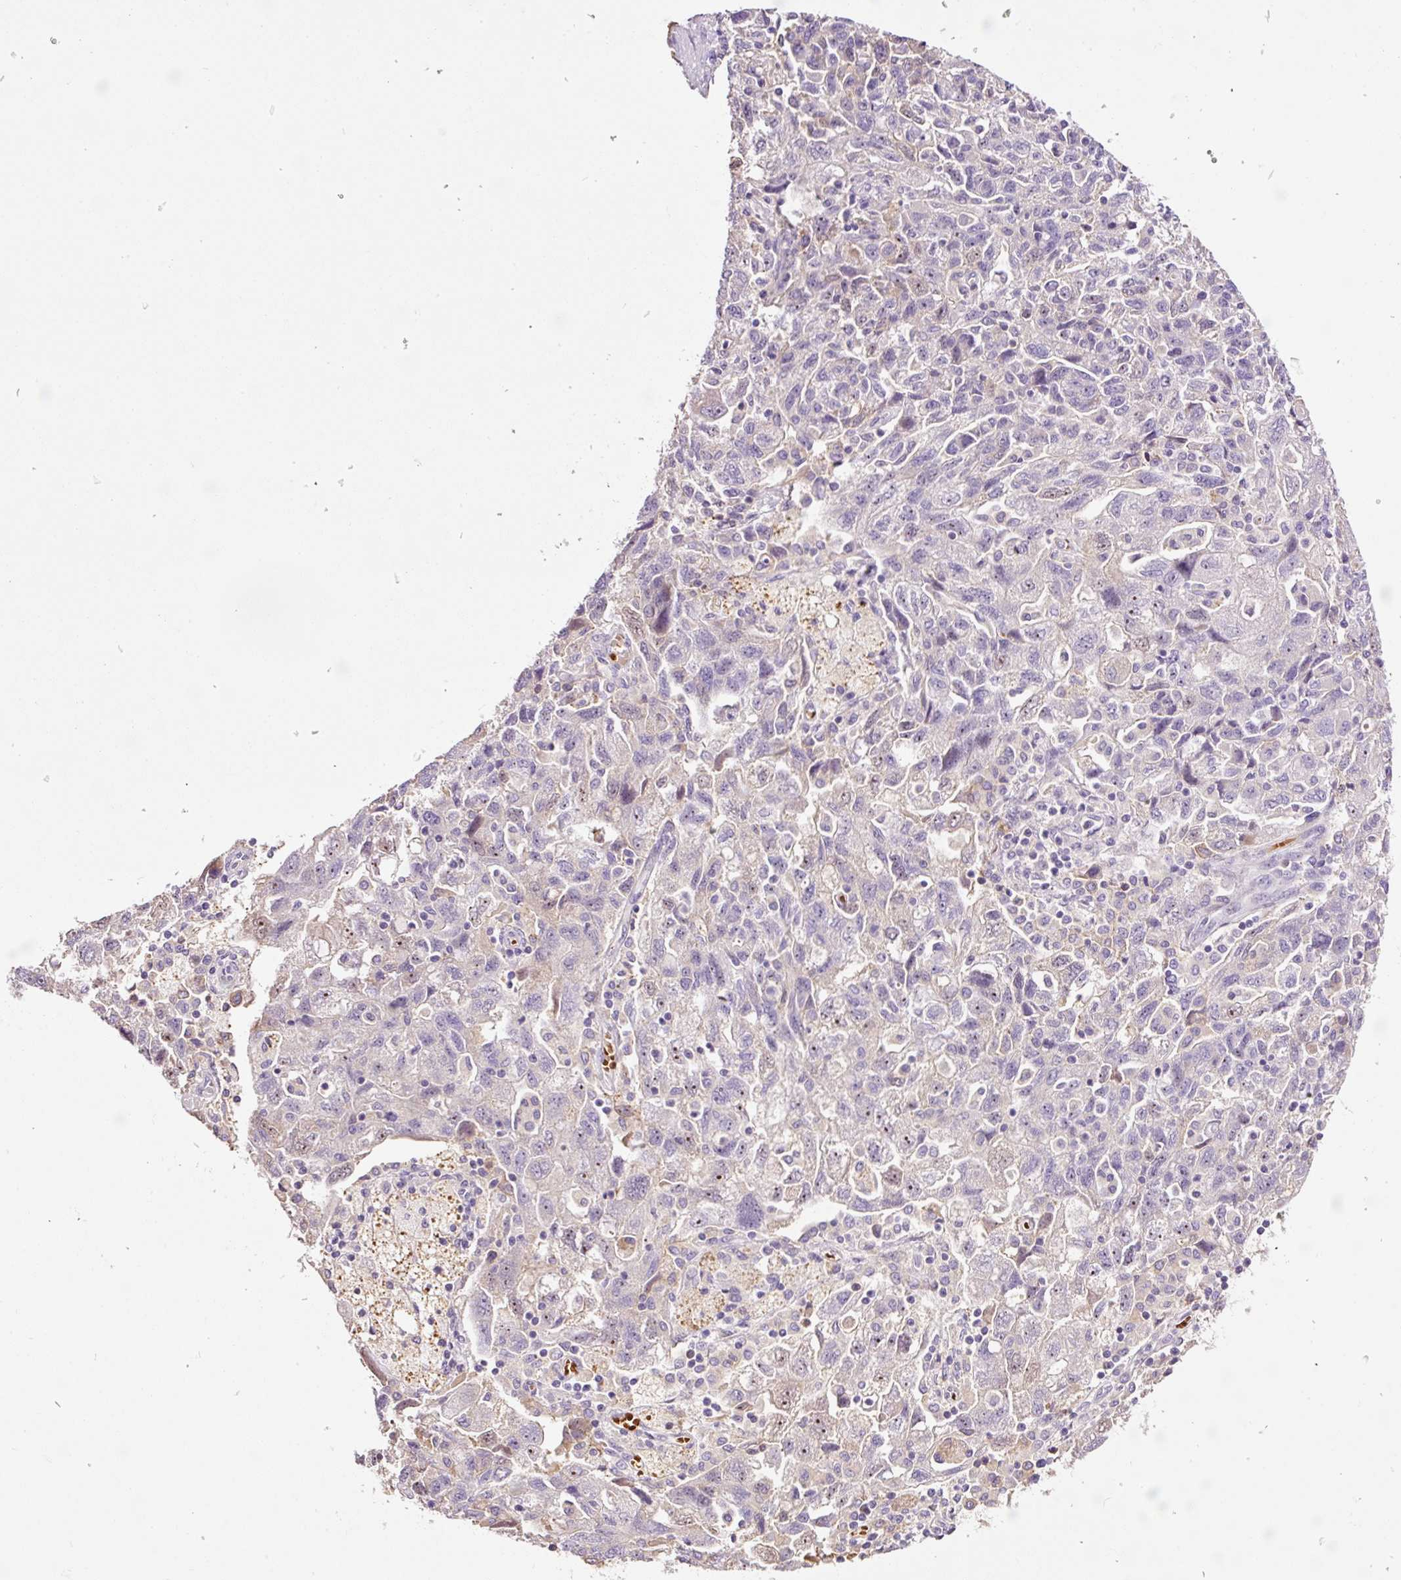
{"staining": {"intensity": "negative", "quantity": "none", "location": "none"}, "tissue": "ovarian cancer", "cell_type": "Tumor cells", "image_type": "cancer", "snomed": [{"axis": "morphology", "description": "Carcinoma, NOS"}, {"axis": "morphology", "description": "Cystadenocarcinoma, serous, NOS"}, {"axis": "topography", "description": "Ovary"}], "caption": "This micrograph is of ovarian carcinoma stained with IHC to label a protein in brown with the nuclei are counter-stained blue. There is no staining in tumor cells.", "gene": "TMEM235", "patient": {"sex": "female", "age": 69}}